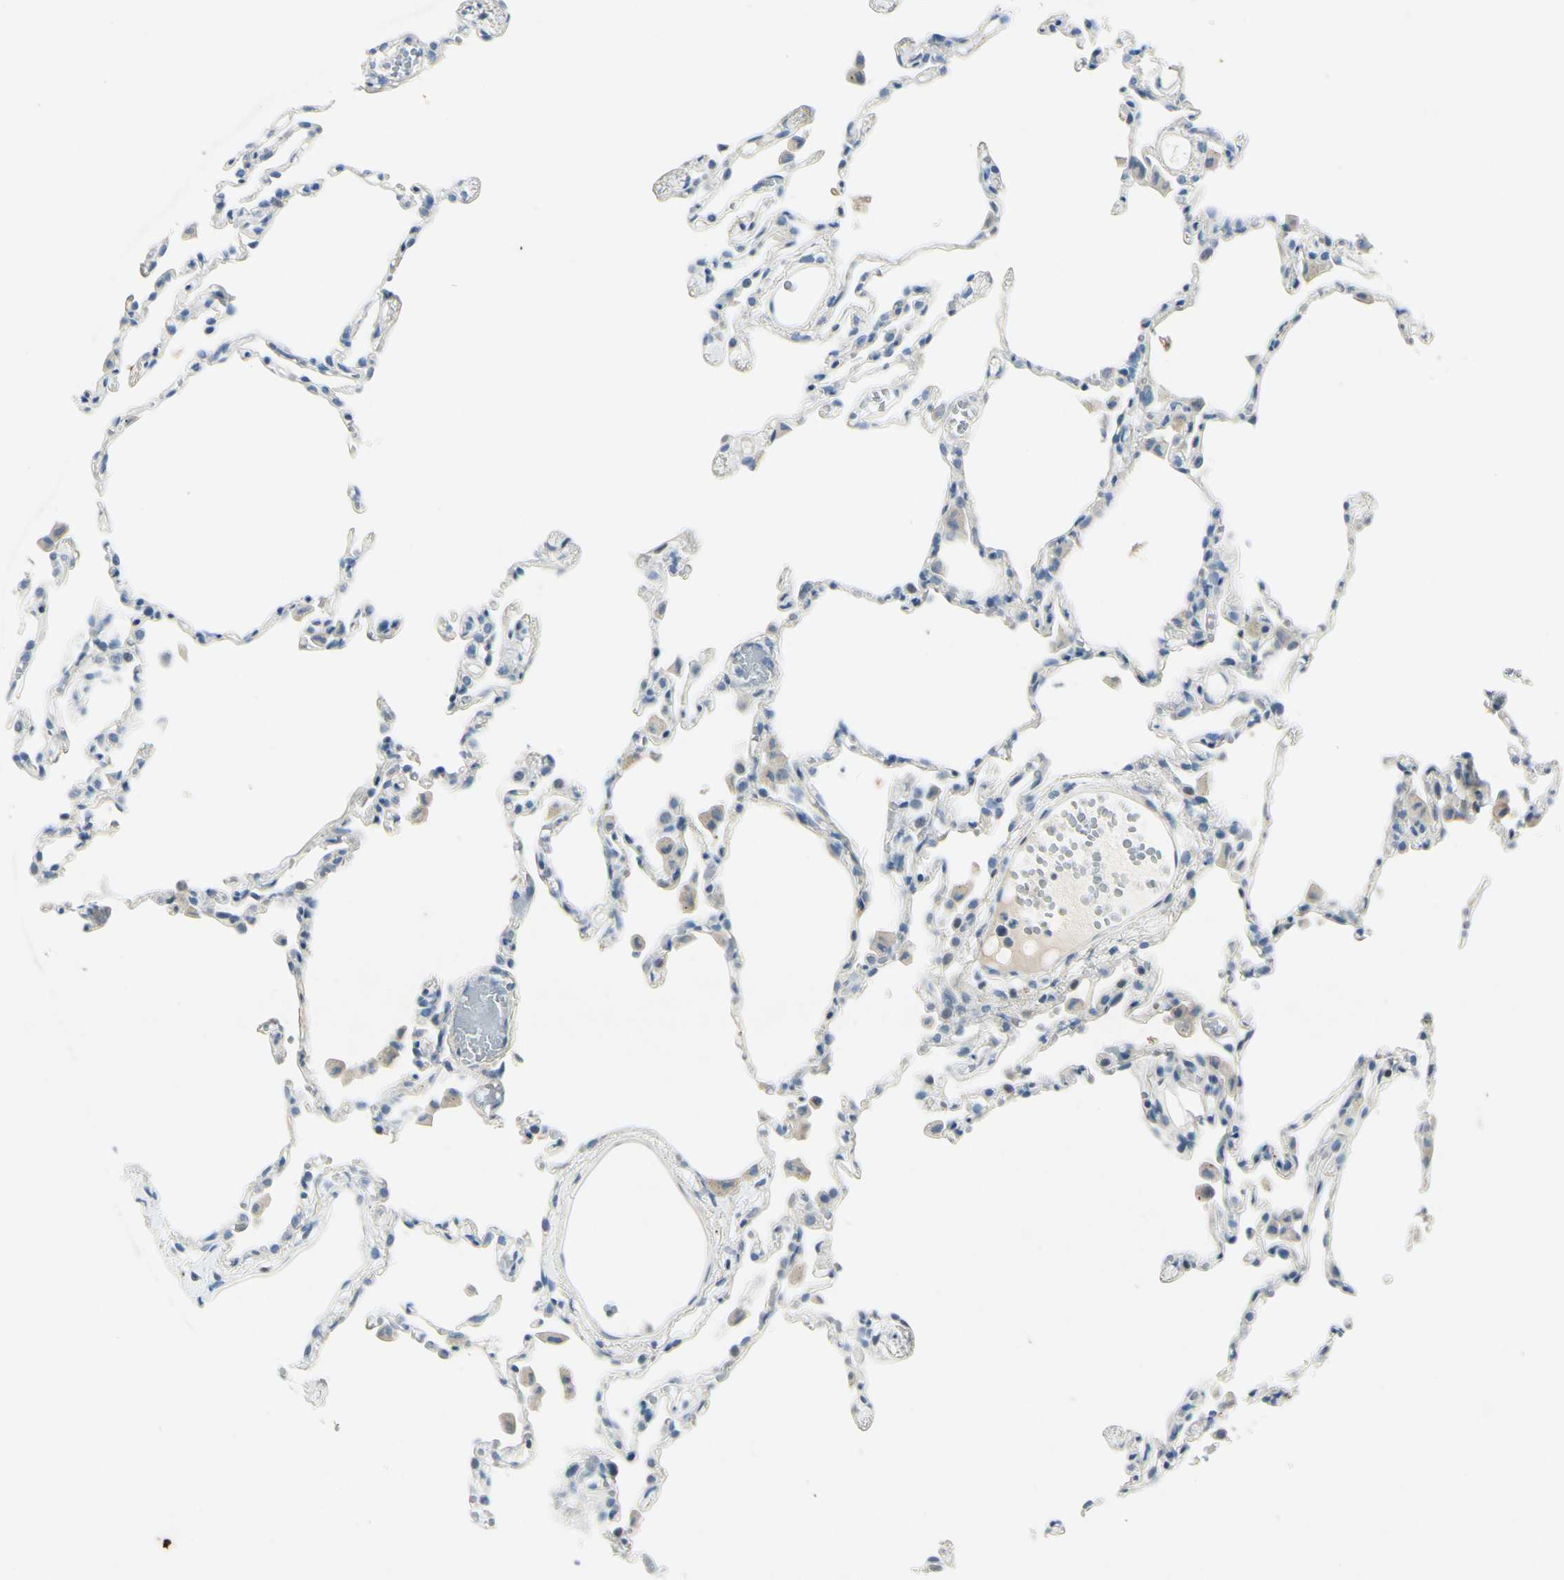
{"staining": {"intensity": "negative", "quantity": "none", "location": "none"}, "tissue": "lung", "cell_type": "Alveolar cells", "image_type": "normal", "snomed": [{"axis": "morphology", "description": "Normal tissue, NOS"}, {"axis": "topography", "description": "Lung"}], "caption": "IHC image of unremarkable human lung stained for a protein (brown), which reveals no staining in alveolar cells. The staining is performed using DAB (3,3'-diaminobenzidine) brown chromogen with nuclei counter-stained in using hematoxylin.", "gene": "SNAP91", "patient": {"sex": "female", "age": 49}}